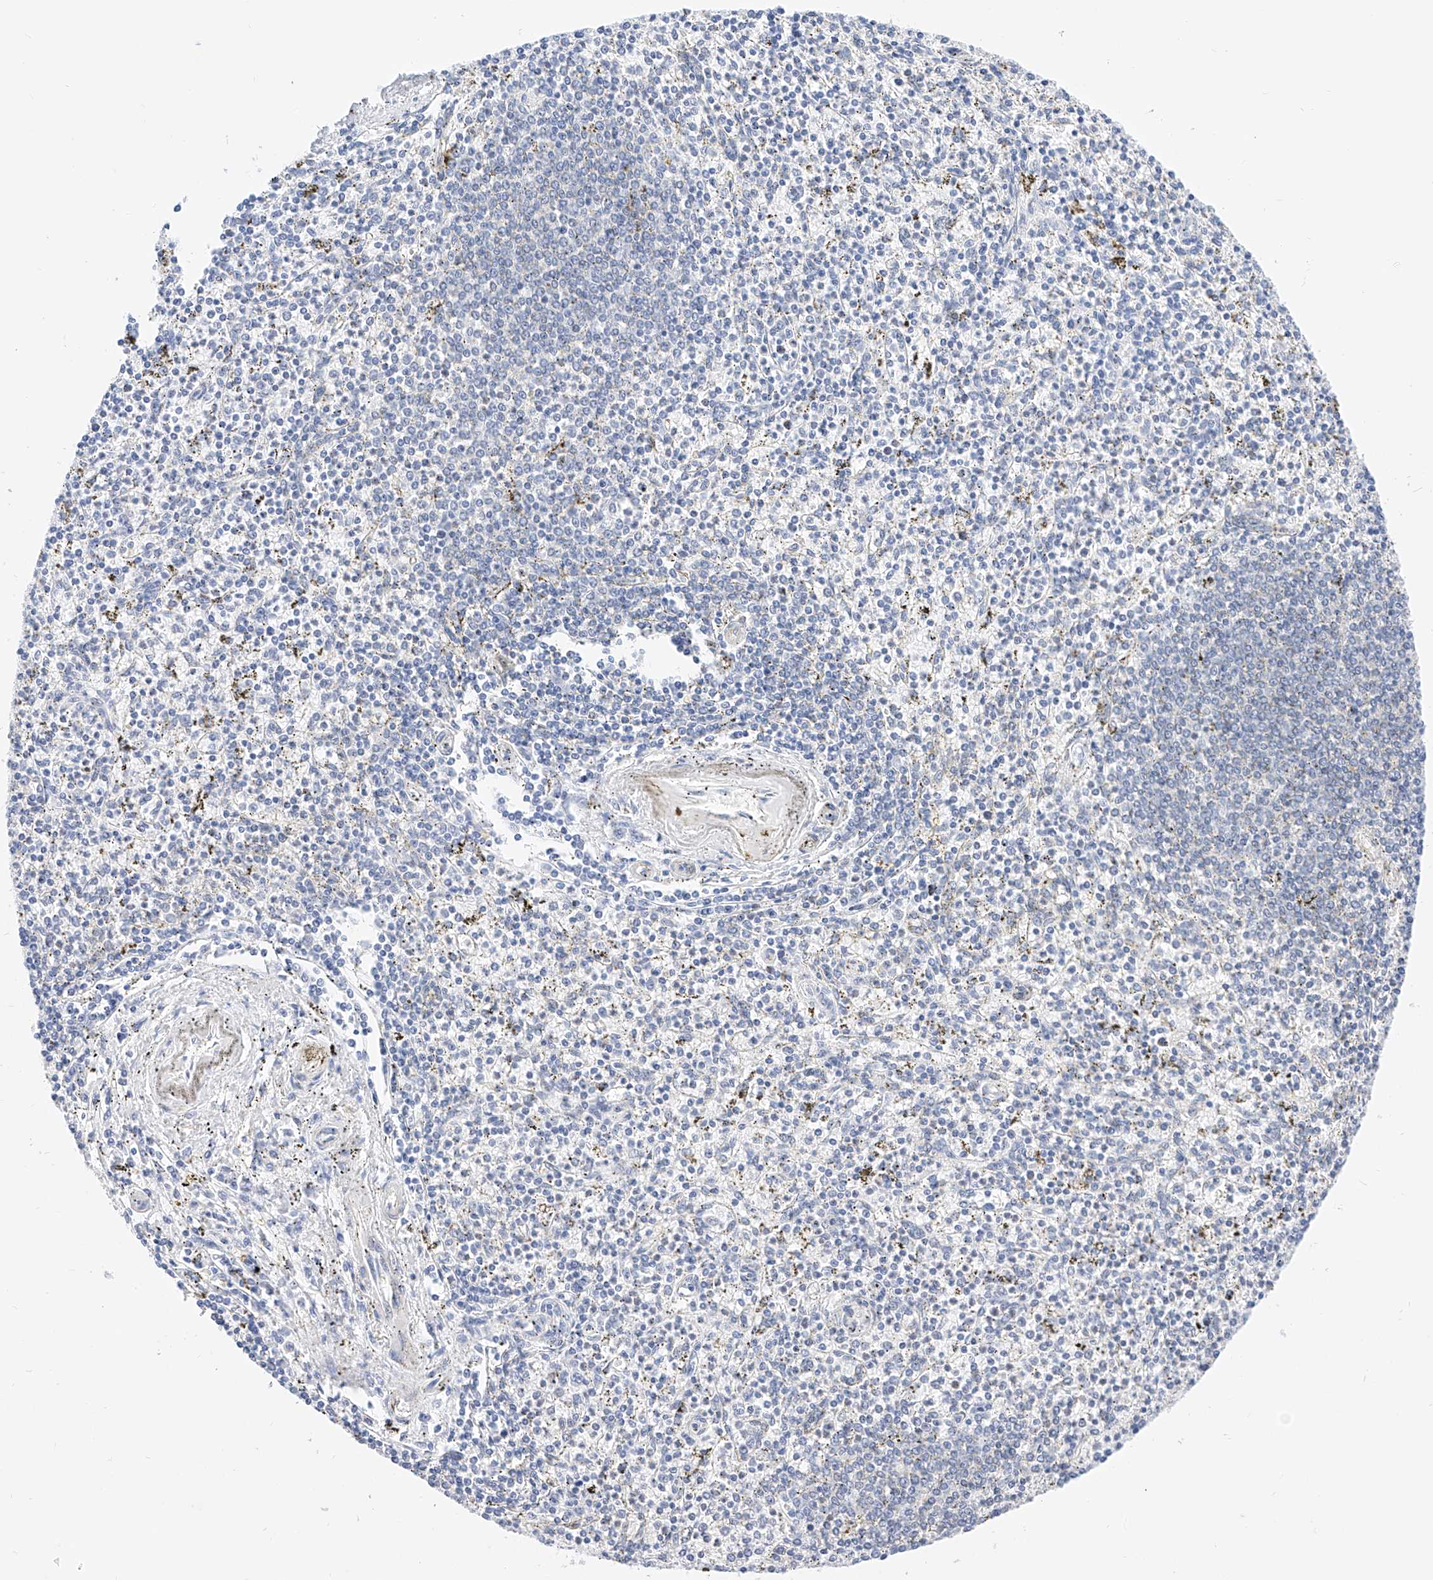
{"staining": {"intensity": "negative", "quantity": "none", "location": "none"}, "tissue": "spleen", "cell_type": "Cells in red pulp", "image_type": "normal", "snomed": [{"axis": "morphology", "description": "Normal tissue, NOS"}, {"axis": "topography", "description": "Spleen"}], "caption": "Immunohistochemical staining of normal human spleen displays no significant positivity in cells in red pulp. Nuclei are stained in blue.", "gene": "KCNJ1", "patient": {"sex": "male", "age": 72}}